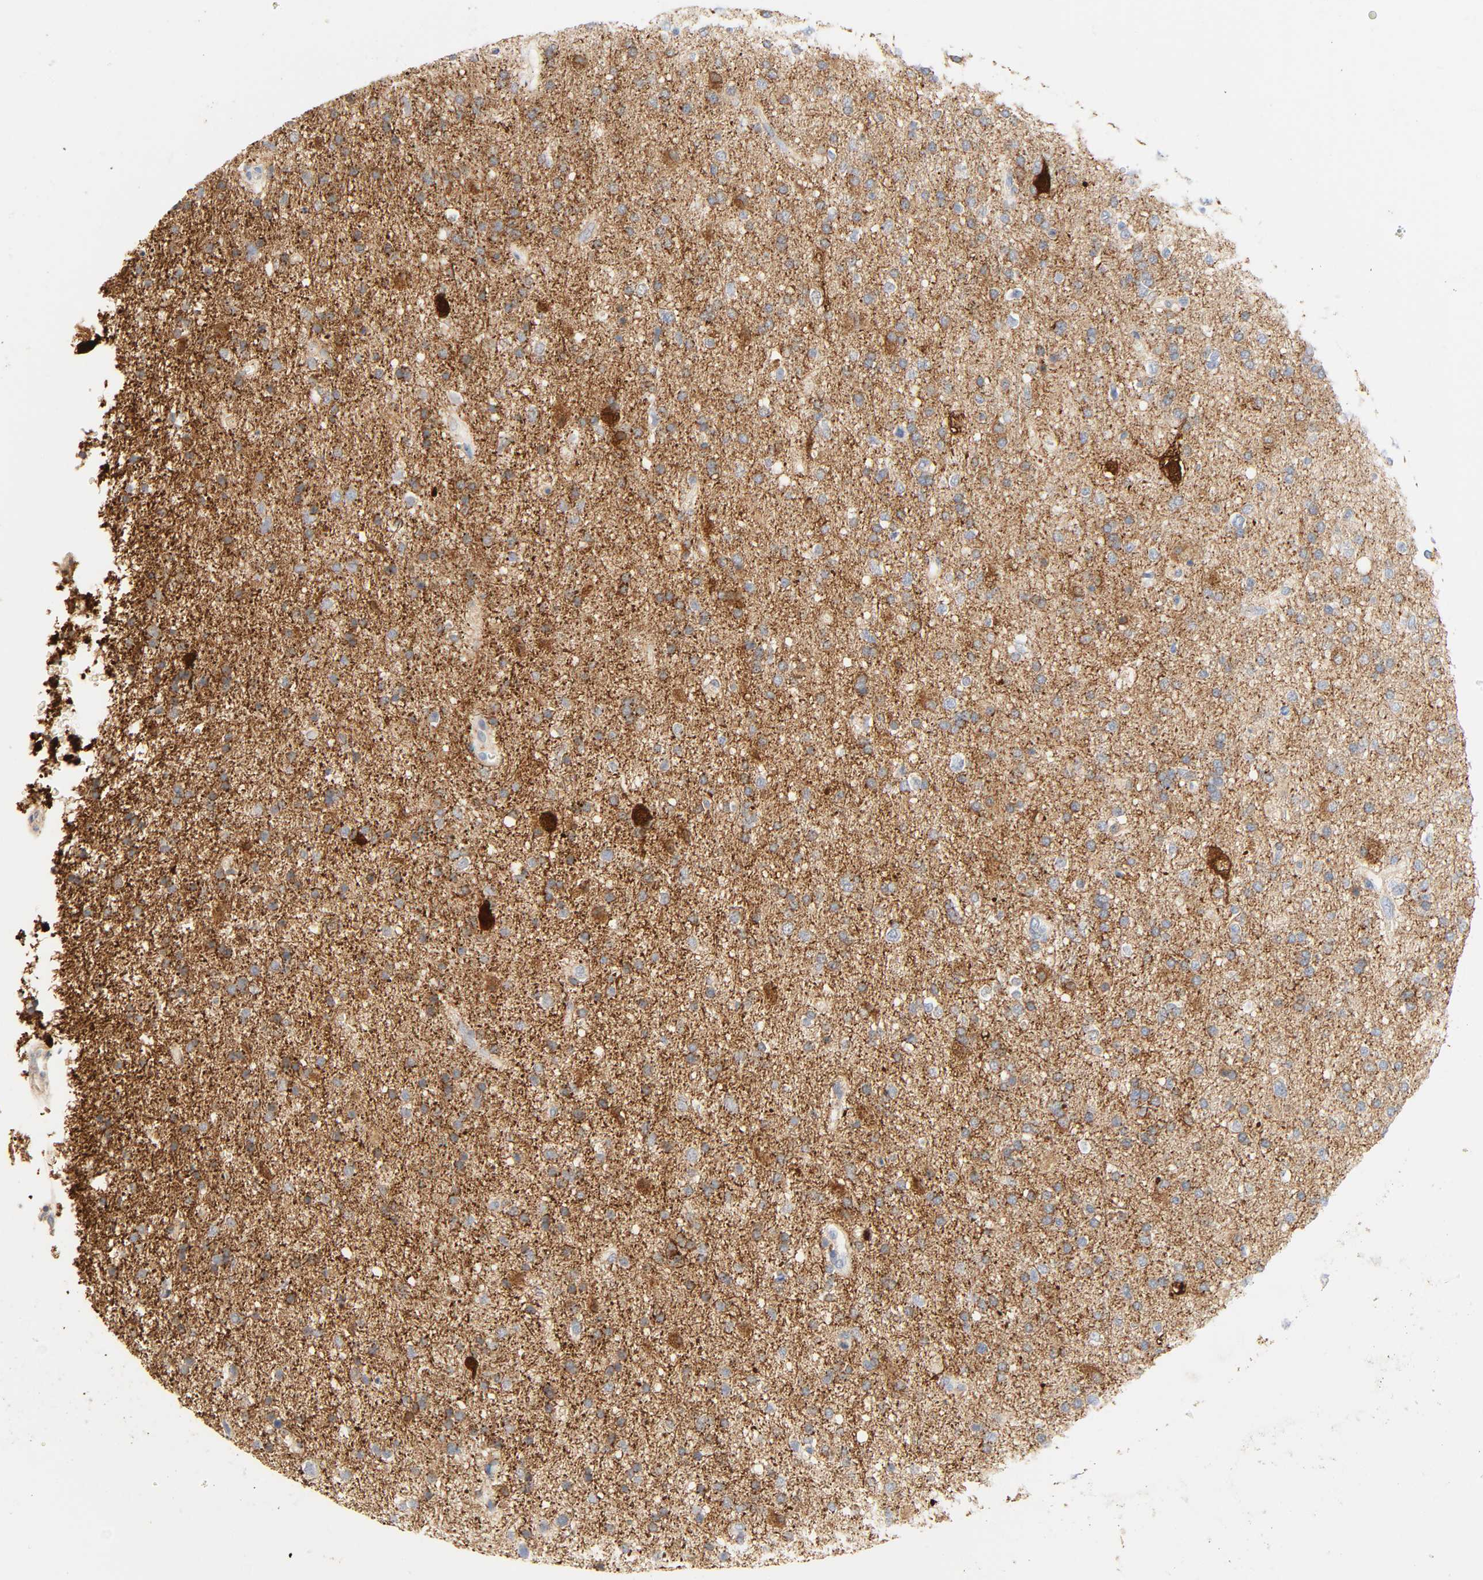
{"staining": {"intensity": "moderate", "quantity": "25%-75%", "location": "cytoplasmic/membranous"}, "tissue": "glioma", "cell_type": "Tumor cells", "image_type": "cancer", "snomed": [{"axis": "morphology", "description": "Glioma, malignant, High grade"}, {"axis": "topography", "description": "Brain"}], "caption": "A micrograph of human glioma stained for a protein demonstrates moderate cytoplasmic/membranous brown staining in tumor cells. Immunohistochemistry (ihc) stains the protein of interest in brown and the nuclei are stained blue.", "gene": "CAMK2A", "patient": {"sex": "male", "age": 33}}